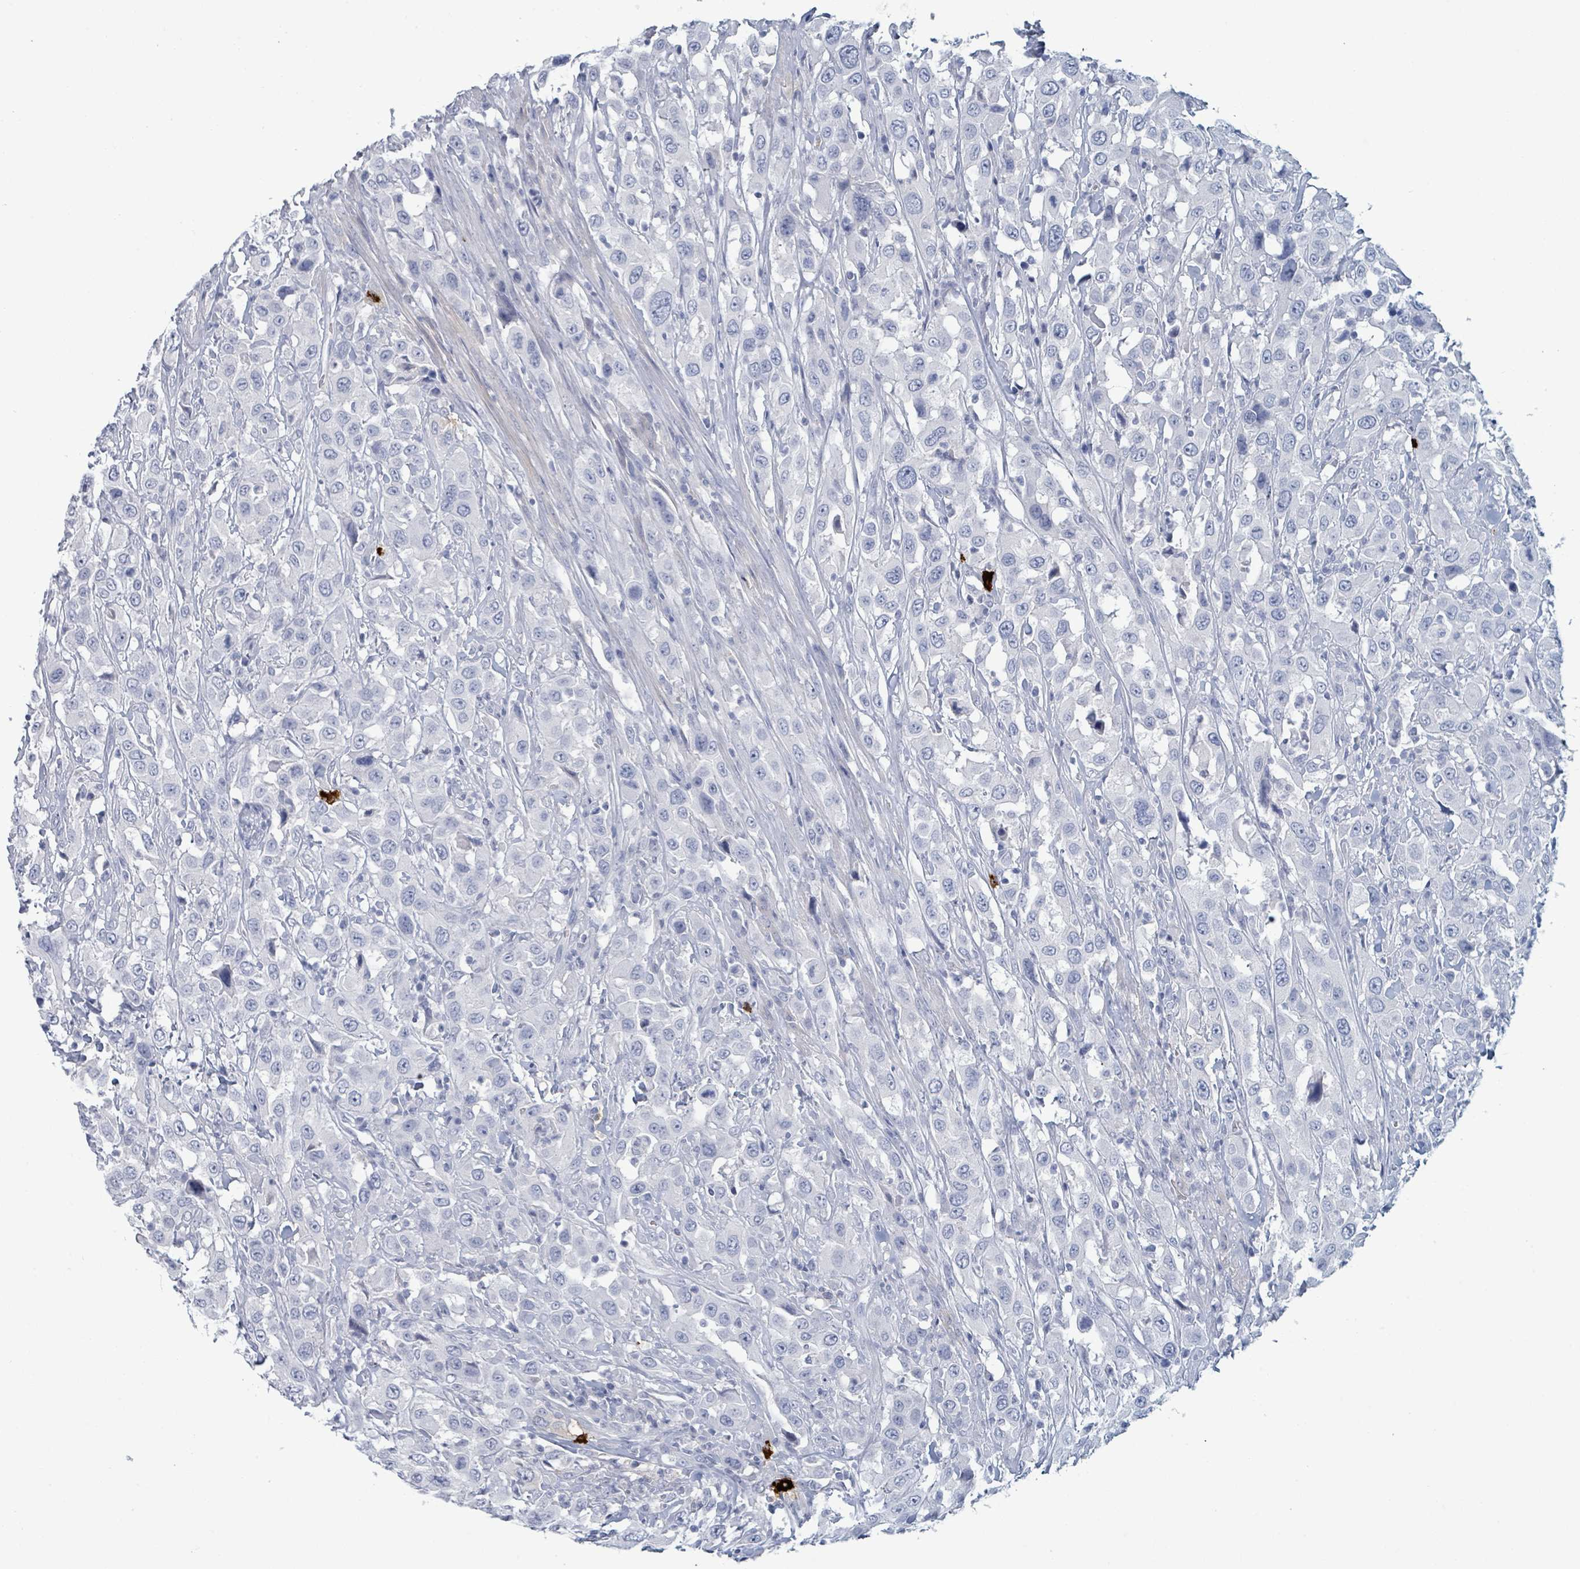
{"staining": {"intensity": "negative", "quantity": "none", "location": "none"}, "tissue": "urothelial cancer", "cell_type": "Tumor cells", "image_type": "cancer", "snomed": [{"axis": "morphology", "description": "Urothelial carcinoma, High grade"}, {"axis": "topography", "description": "Urinary bladder"}], "caption": "Immunohistochemistry of human urothelial cancer shows no expression in tumor cells.", "gene": "VPS13D", "patient": {"sex": "male", "age": 61}}